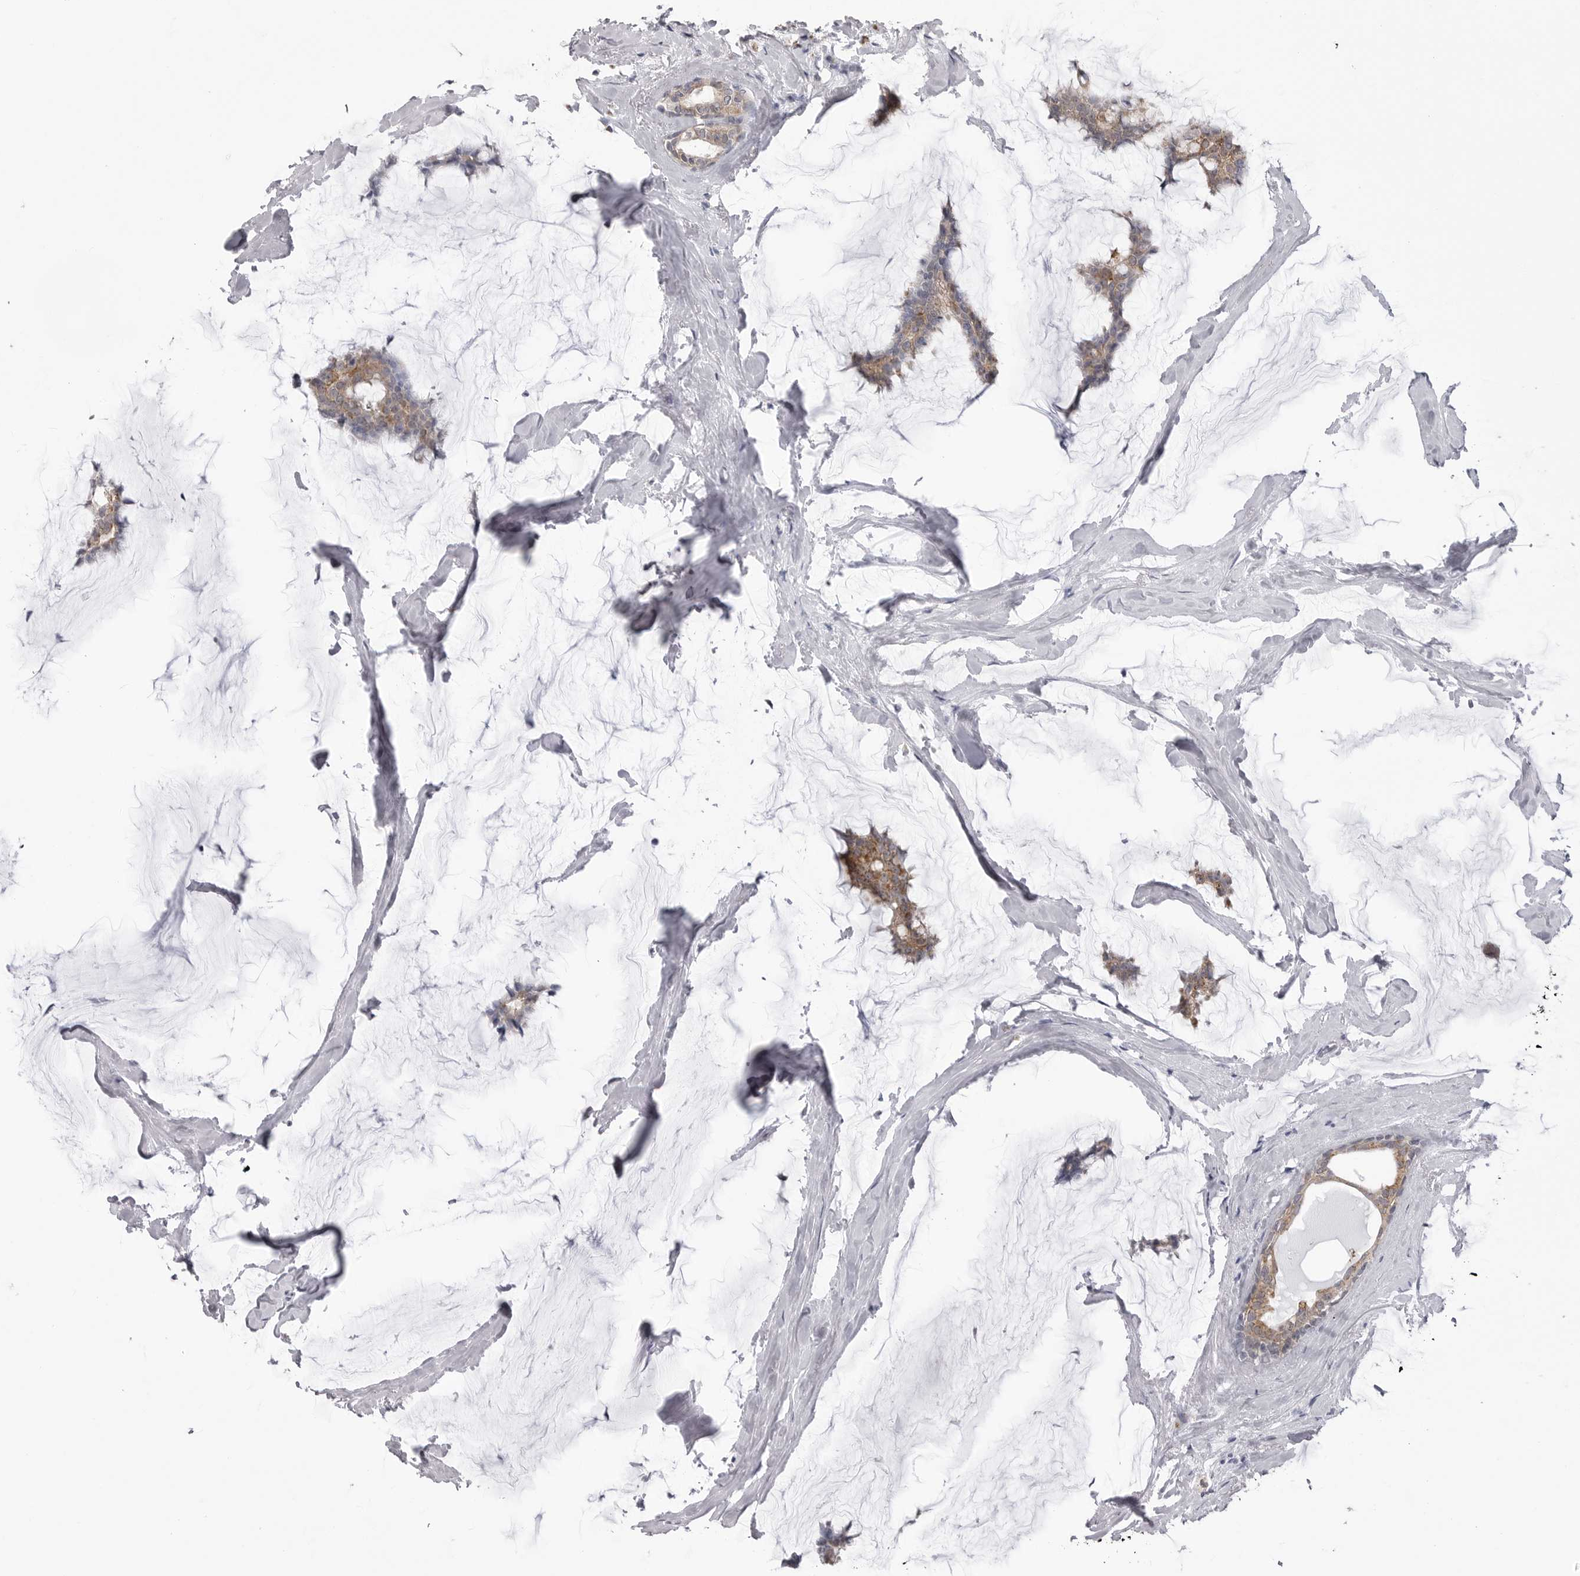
{"staining": {"intensity": "moderate", "quantity": ">75%", "location": "cytoplasmic/membranous"}, "tissue": "breast cancer", "cell_type": "Tumor cells", "image_type": "cancer", "snomed": [{"axis": "morphology", "description": "Duct carcinoma"}, {"axis": "topography", "description": "Breast"}], "caption": "Immunohistochemistry (DAB (3,3'-diaminobenzidine)) staining of breast invasive ductal carcinoma displays moderate cytoplasmic/membranous protein staining in approximately >75% of tumor cells.", "gene": "FH", "patient": {"sex": "female", "age": 93}}